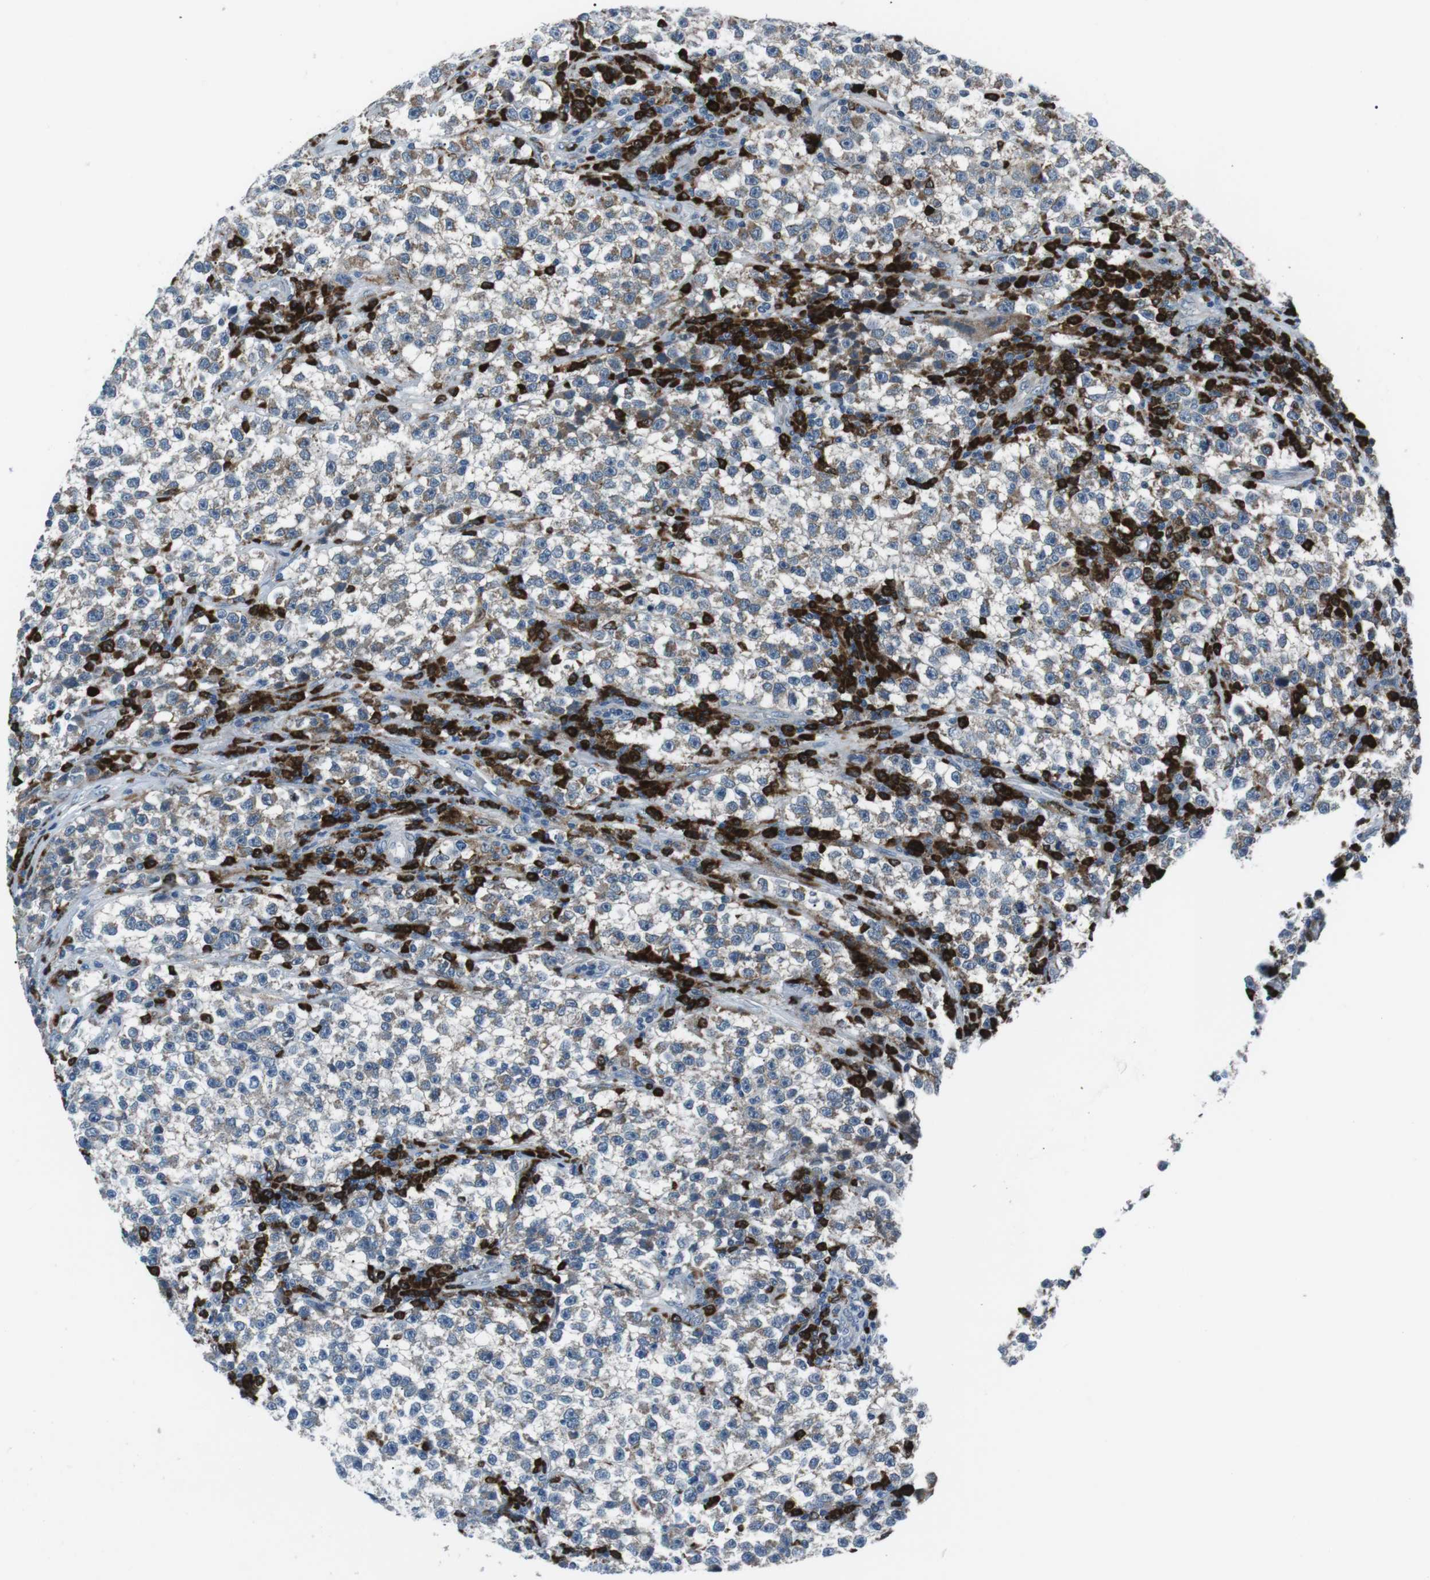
{"staining": {"intensity": "weak", "quantity": "<25%", "location": "cytoplasmic/membranous"}, "tissue": "testis cancer", "cell_type": "Tumor cells", "image_type": "cancer", "snomed": [{"axis": "morphology", "description": "Seminoma, NOS"}, {"axis": "topography", "description": "Testis"}], "caption": "Immunohistochemistry histopathology image of neoplastic tissue: seminoma (testis) stained with DAB (3,3'-diaminobenzidine) reveals no significant protein positivity in tumor cells.", "gene": "BLNK", "patient": {"sex": "male", "age": 22}}